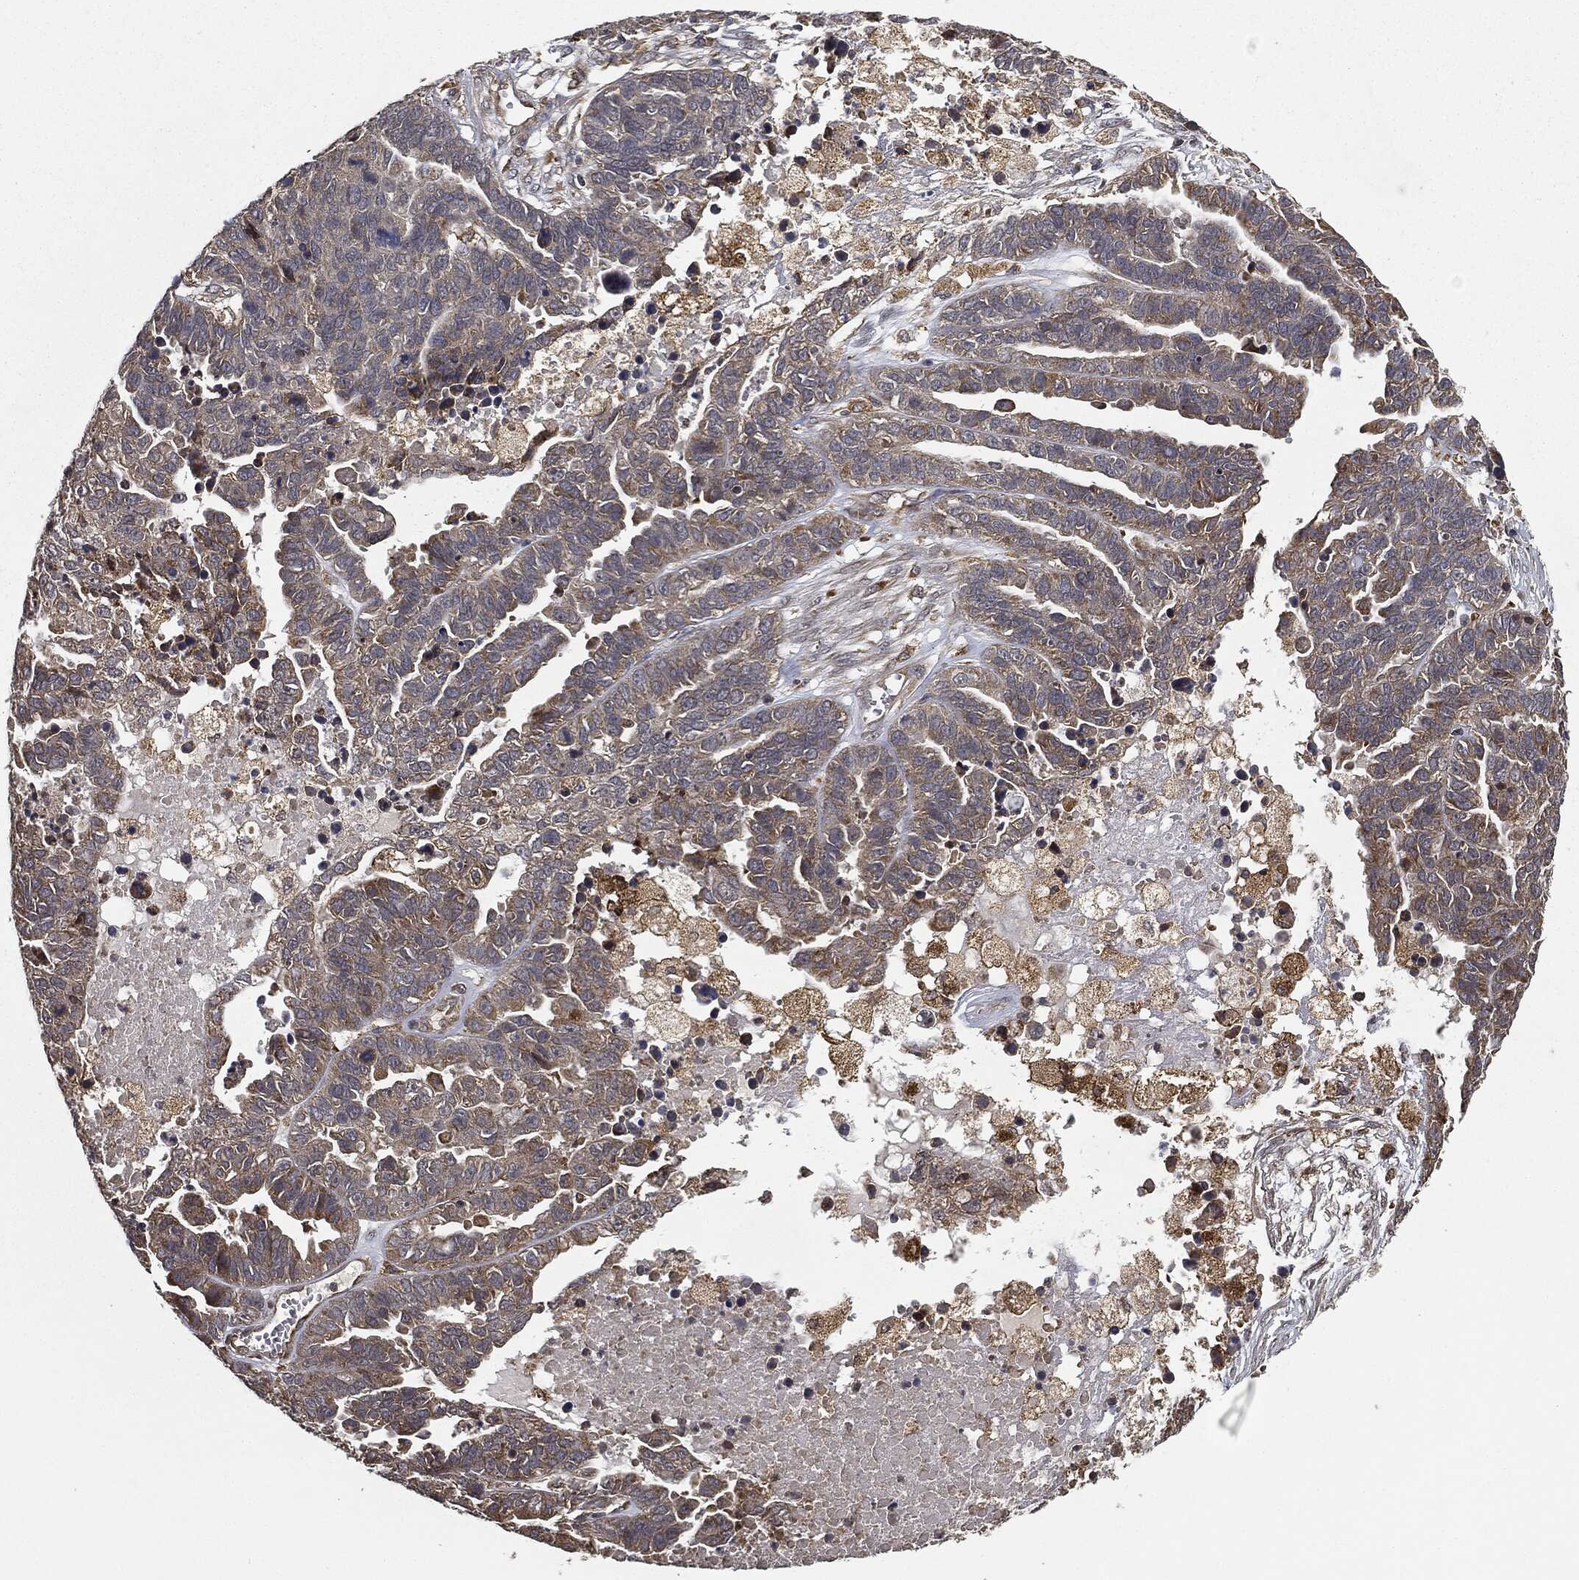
{"staining": {"intensity": "weak", "quantity": "25%-75%", "location": "cytoplasmic/membranous"}, "tissue": "ovarian cancer", "cell_type": "Tumor cells", "image_type": "cancer", "snomed": [{"axis": "morphology", "description": "Cystadenocarcinoma, serous, NOS"}, {"axis": "topography", "description": "Ovary"}], "caption": "Protein analysis of serous cystadenocarcinoma (ovarian) tissue reveals weak cytoplasmic/membranous staining in about 25%-75% of tumor cells.", "gene": "MIER2", "patient": {"sex": "female", "age": 87}}